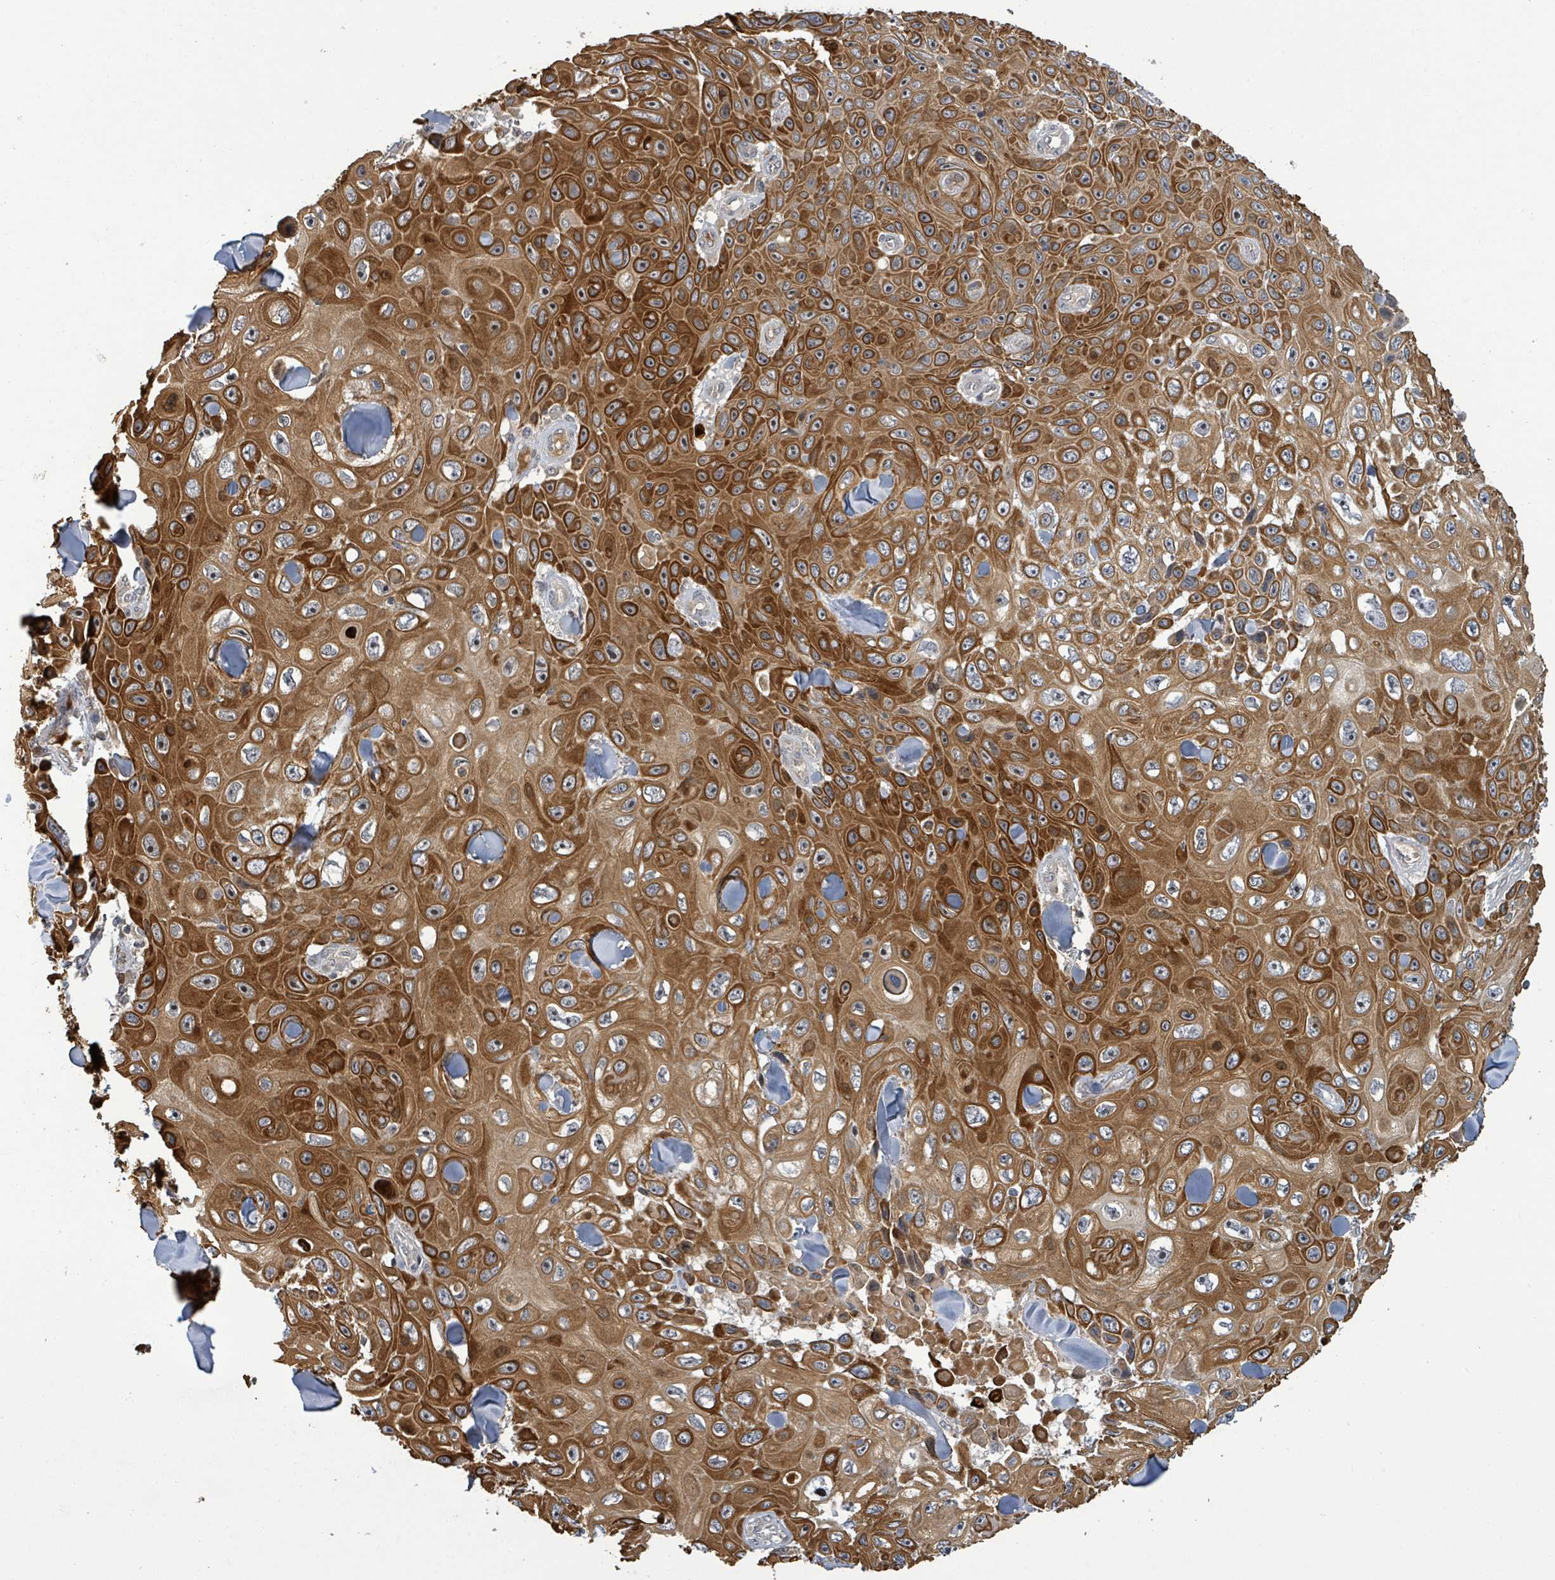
{"staining": {"intensity": "strong", "quantity": ">75%", "location": "cytoplasmic/membranous,nuclear"}, "tissue": "skin cancer", "cell_type": "Tumor cells", "image_type": "cancer", "snomed": [{"axis": "morphology", "description": "Squamous cell carcinoma, NOS"}, {"axis": "topography", "description": "Skin"}], "caption": "Skin squamous cell carcinoma stained with DAB (3,3'-diaminobenzidine) immunohistochemistry (IHC) demonstrates high levels of strong cytoplasmic/membranous and nuclear staining in about >75% of tumor cells. (DAB (3,3'-diaminobenzidine) IHC, brown staining for protein, blue staining for nuclei).", "gene": "ITGA11", "patient": {"sex": "male", "age": 82}}